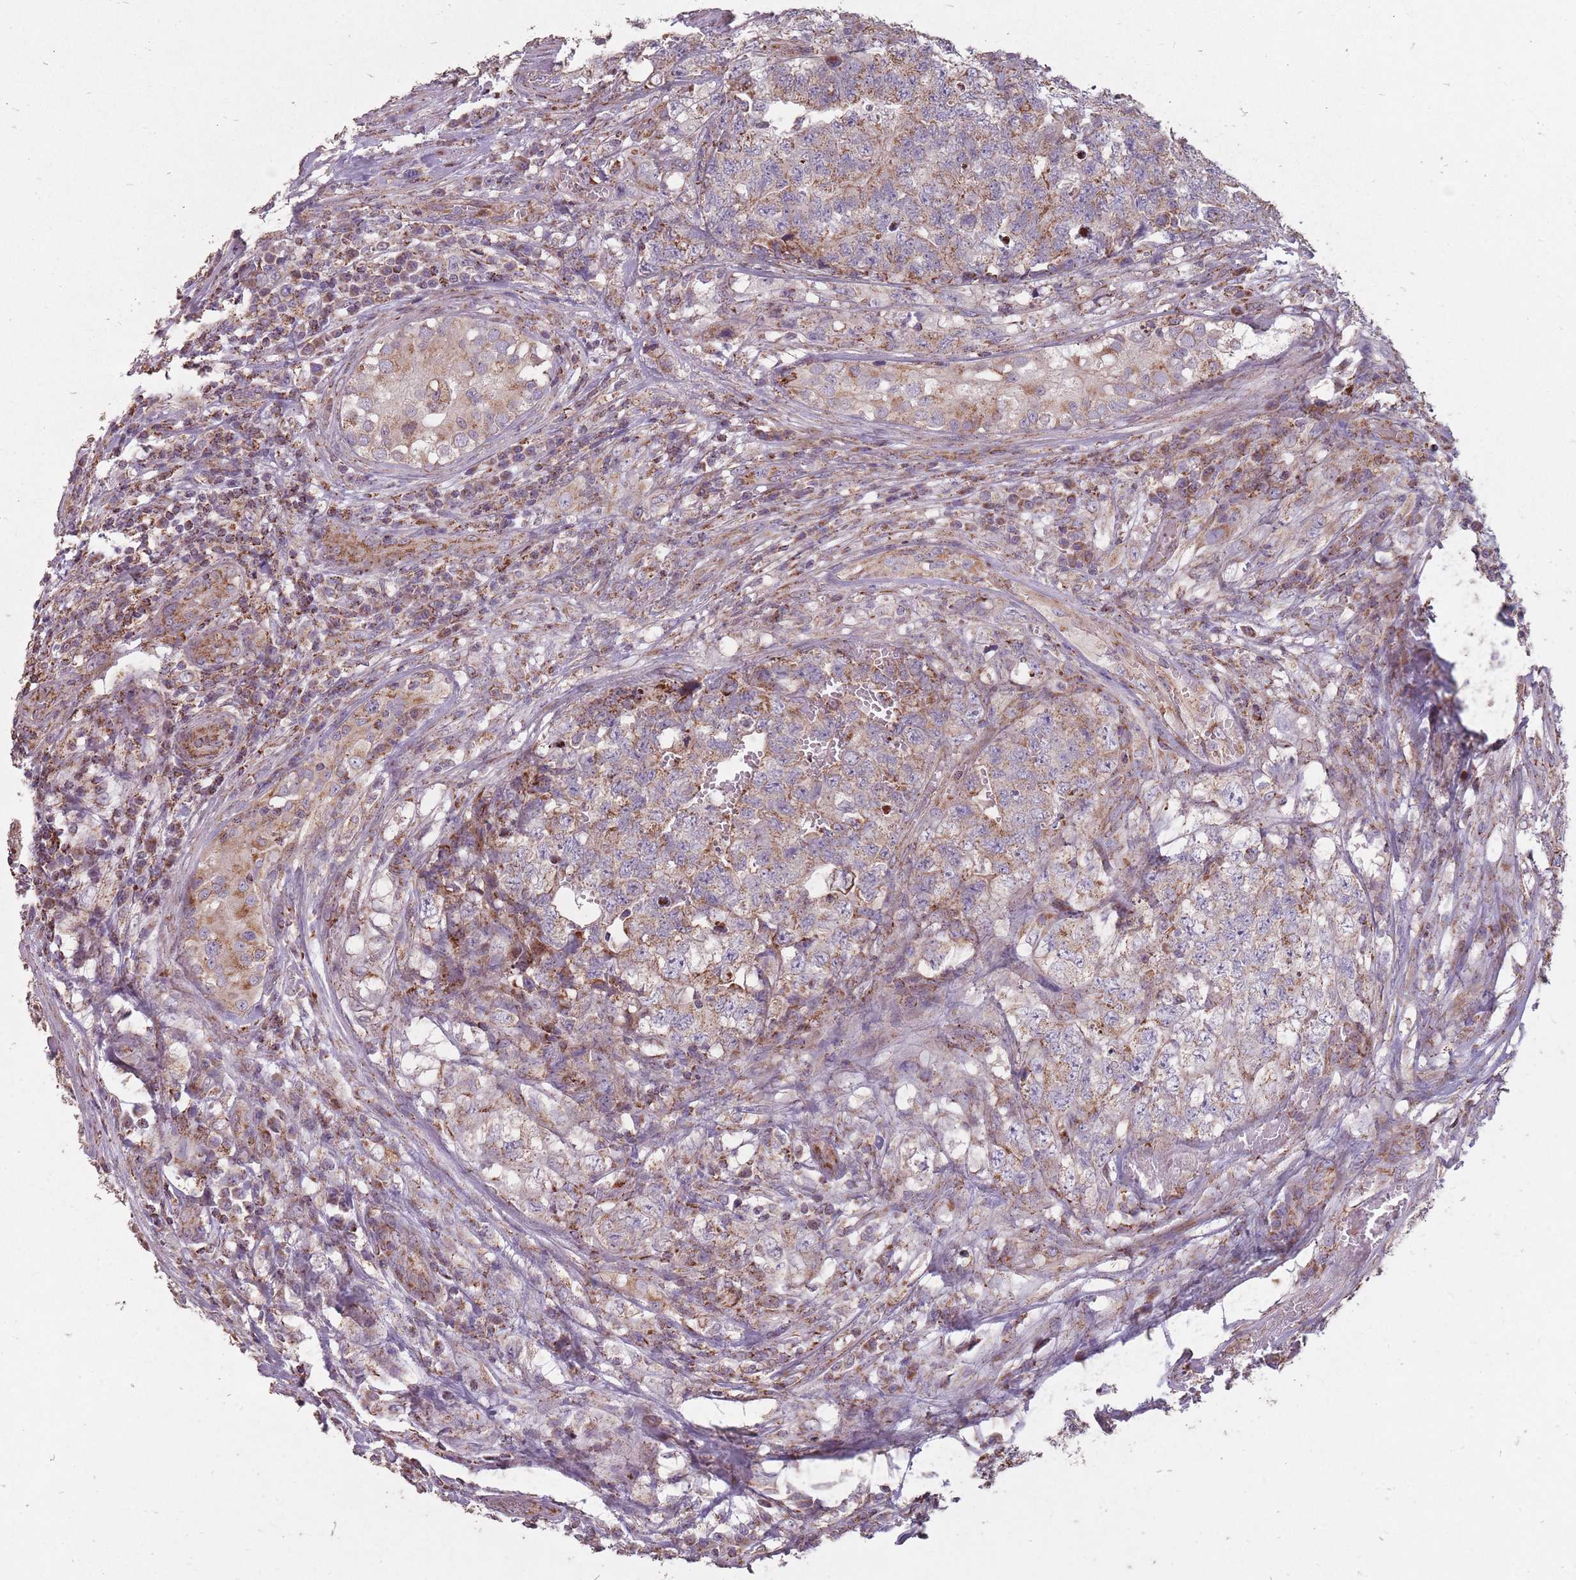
{"staining": {"intensity": "negative", "quantity": "none", "location": "none"}, "tissue": "testis cancer", "cell_type": "Tumor cells", "image_type": "cancer", "snomed": [{"axis": "morphology", "description": "Carcinoma, Embryonal, NOS"}, {"axis": "topography", "description": "Testis"}], "caption": "An immunohistochemistry (IHC) photomicrograph of embryonal carcinoma (testis) is shown. There is no staining in tumor cells of embryonal carcinoma (testis).", "gene": "CNOT8", "patient": {"sex": "male", "age": 31}}